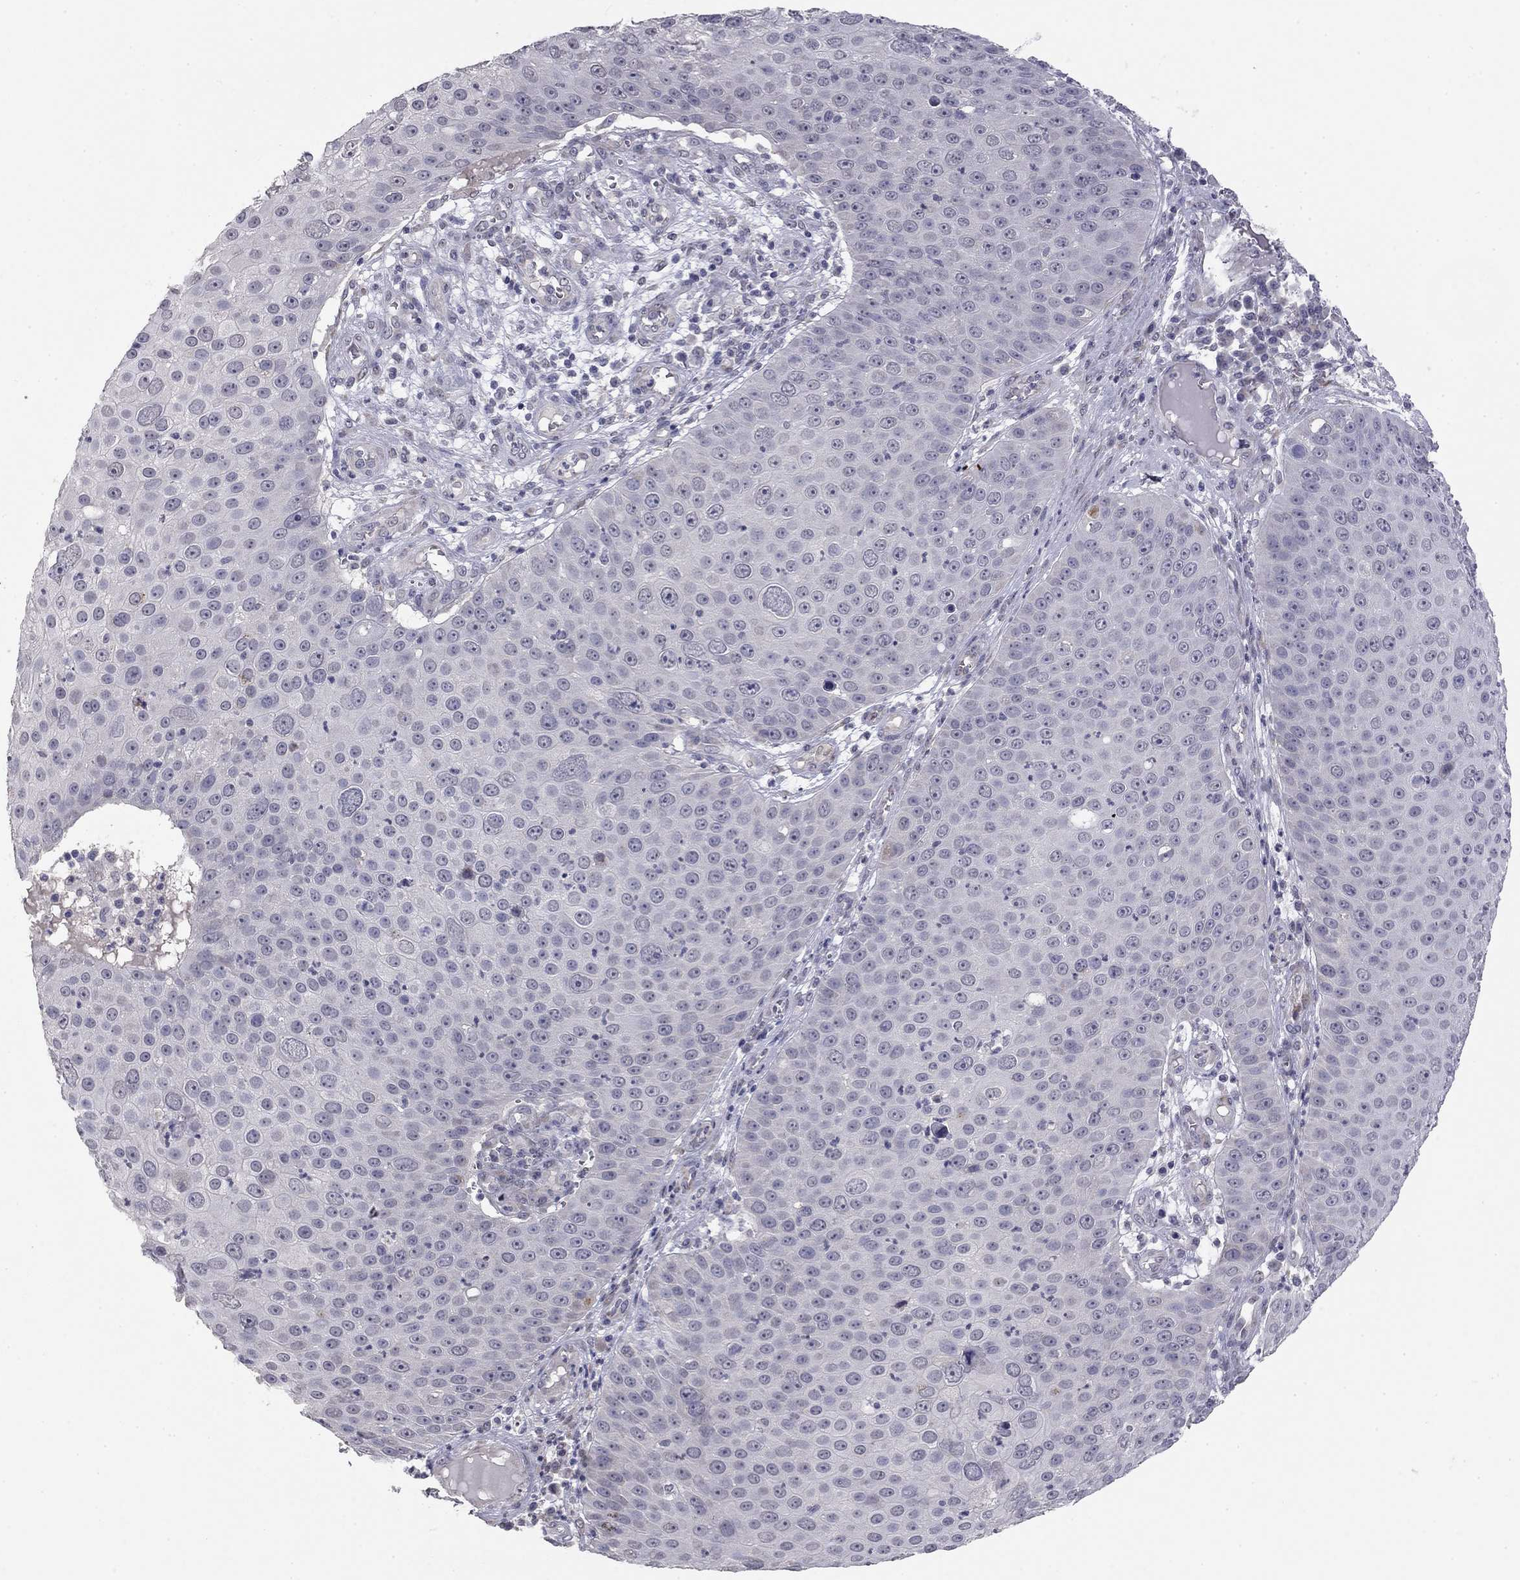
{"staining": {"intensity": "negative", "quantity": "none", "location": "none"}, "tissue": "skin cancer", "cell_type": "Tumor cells", "image_type": "cancer", "snomed": [{"axis": "morphology", "description": "Squamous cell carcinoma, NOS"}, {"axis": "topography", "description": "Skin"}], "caption": "Tumor cells show no significant positivity in skin cancer.", "gene": "PRRT2", "patient": {"sex": "male", "age": 71}}